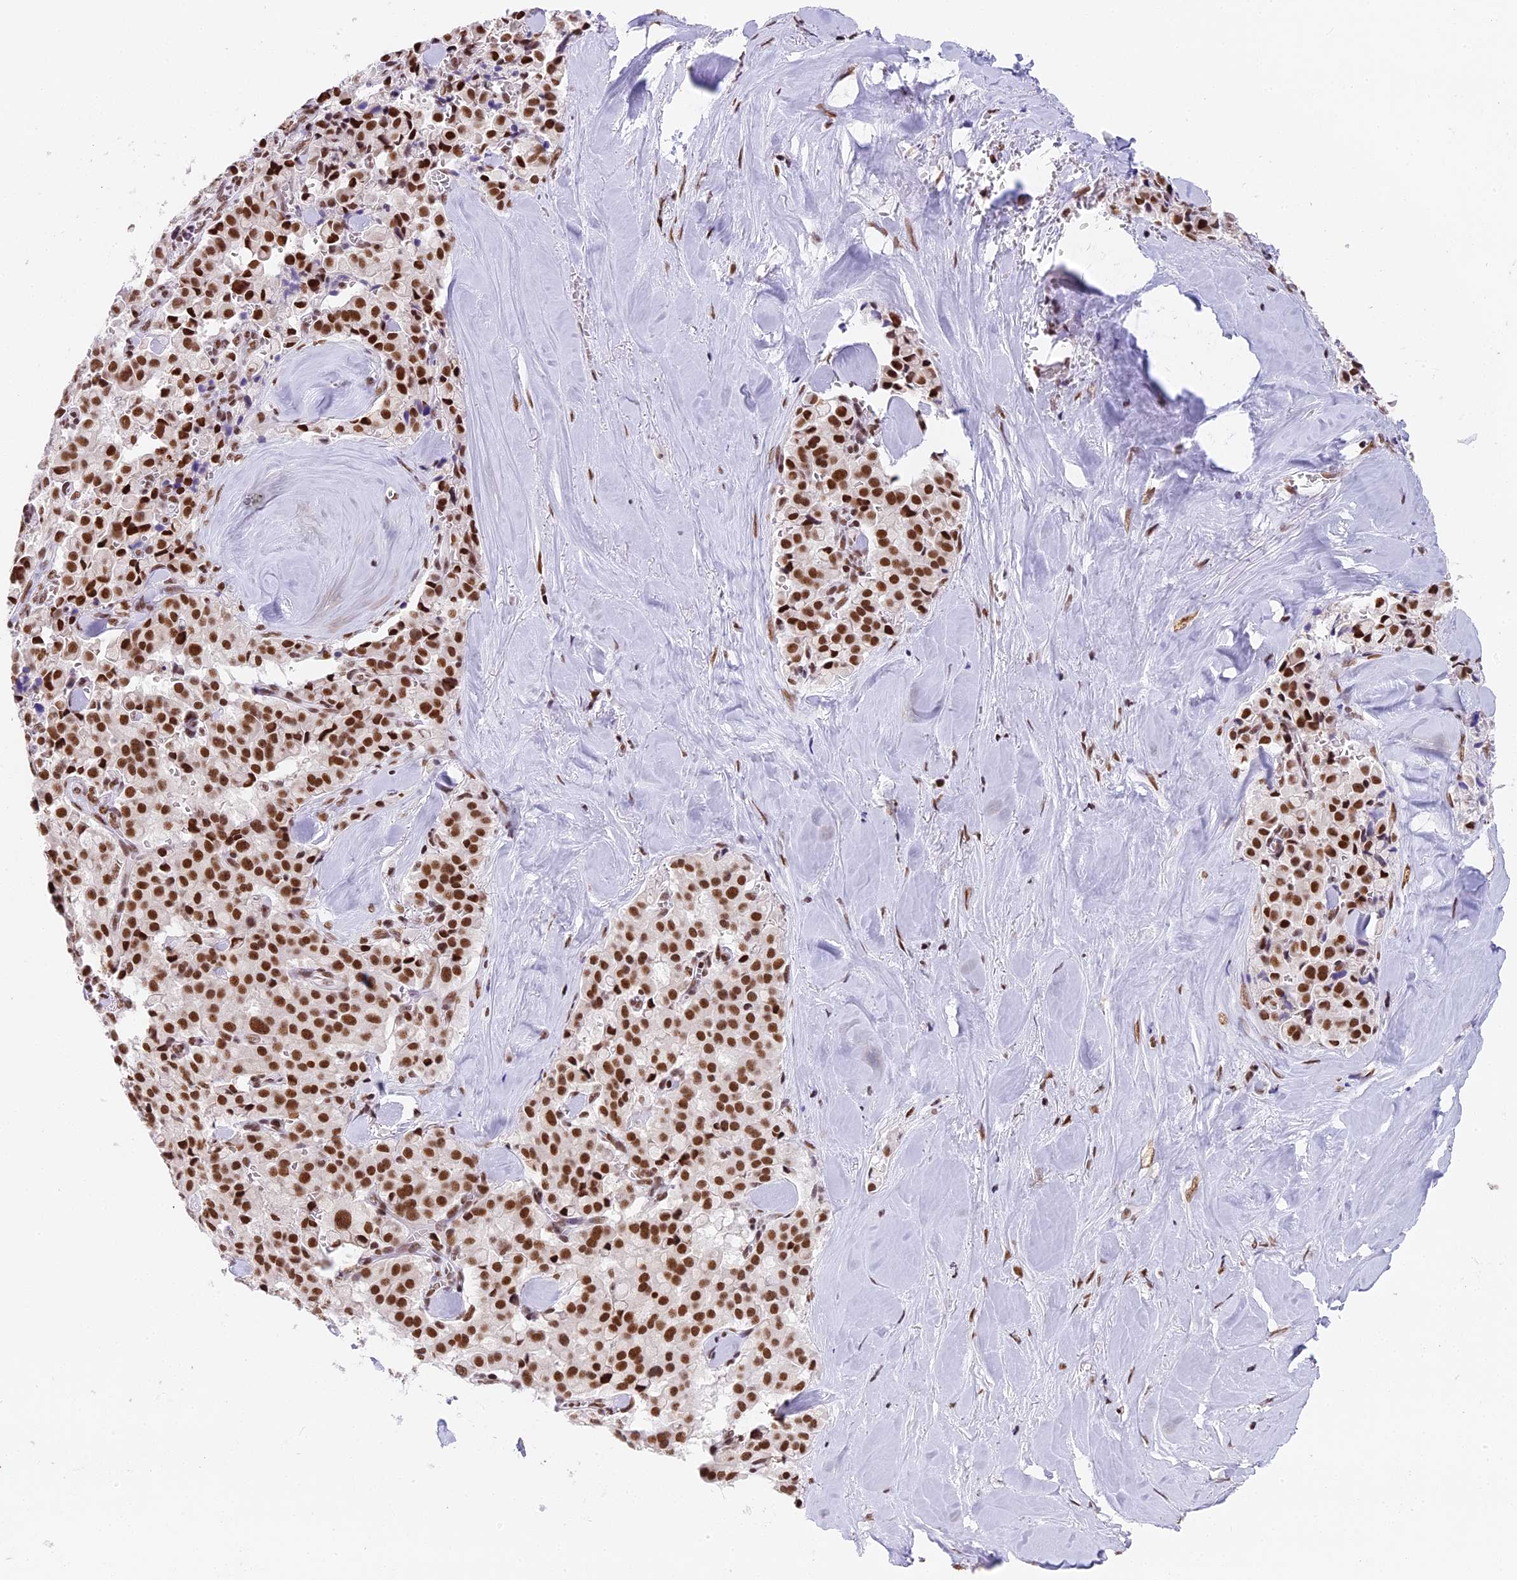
{"staining": {"intensity": "strong", "quantity": ">75%", "location": "nuclear"}, "tissue": "pancreatic cancer", "cell_type": "Tumor cells", "image_type": "cancer", "snomed": [{"axis": "morphology", "description": "Adenocarcinoma, NOS"}, {"axis": "topography", "description": "Pancreas"}], "caption": "Adenocarcinoma (pancreatic) stained with immunohistochemistry (IHC) exhibits strong nuclear expression in approximately >75% of tumor cells. Ihc stains the protein of interest in brown and the nuclei are stained blue.", "gene": "SBNO1", "patient": {"sex": "male", "age": 65}}